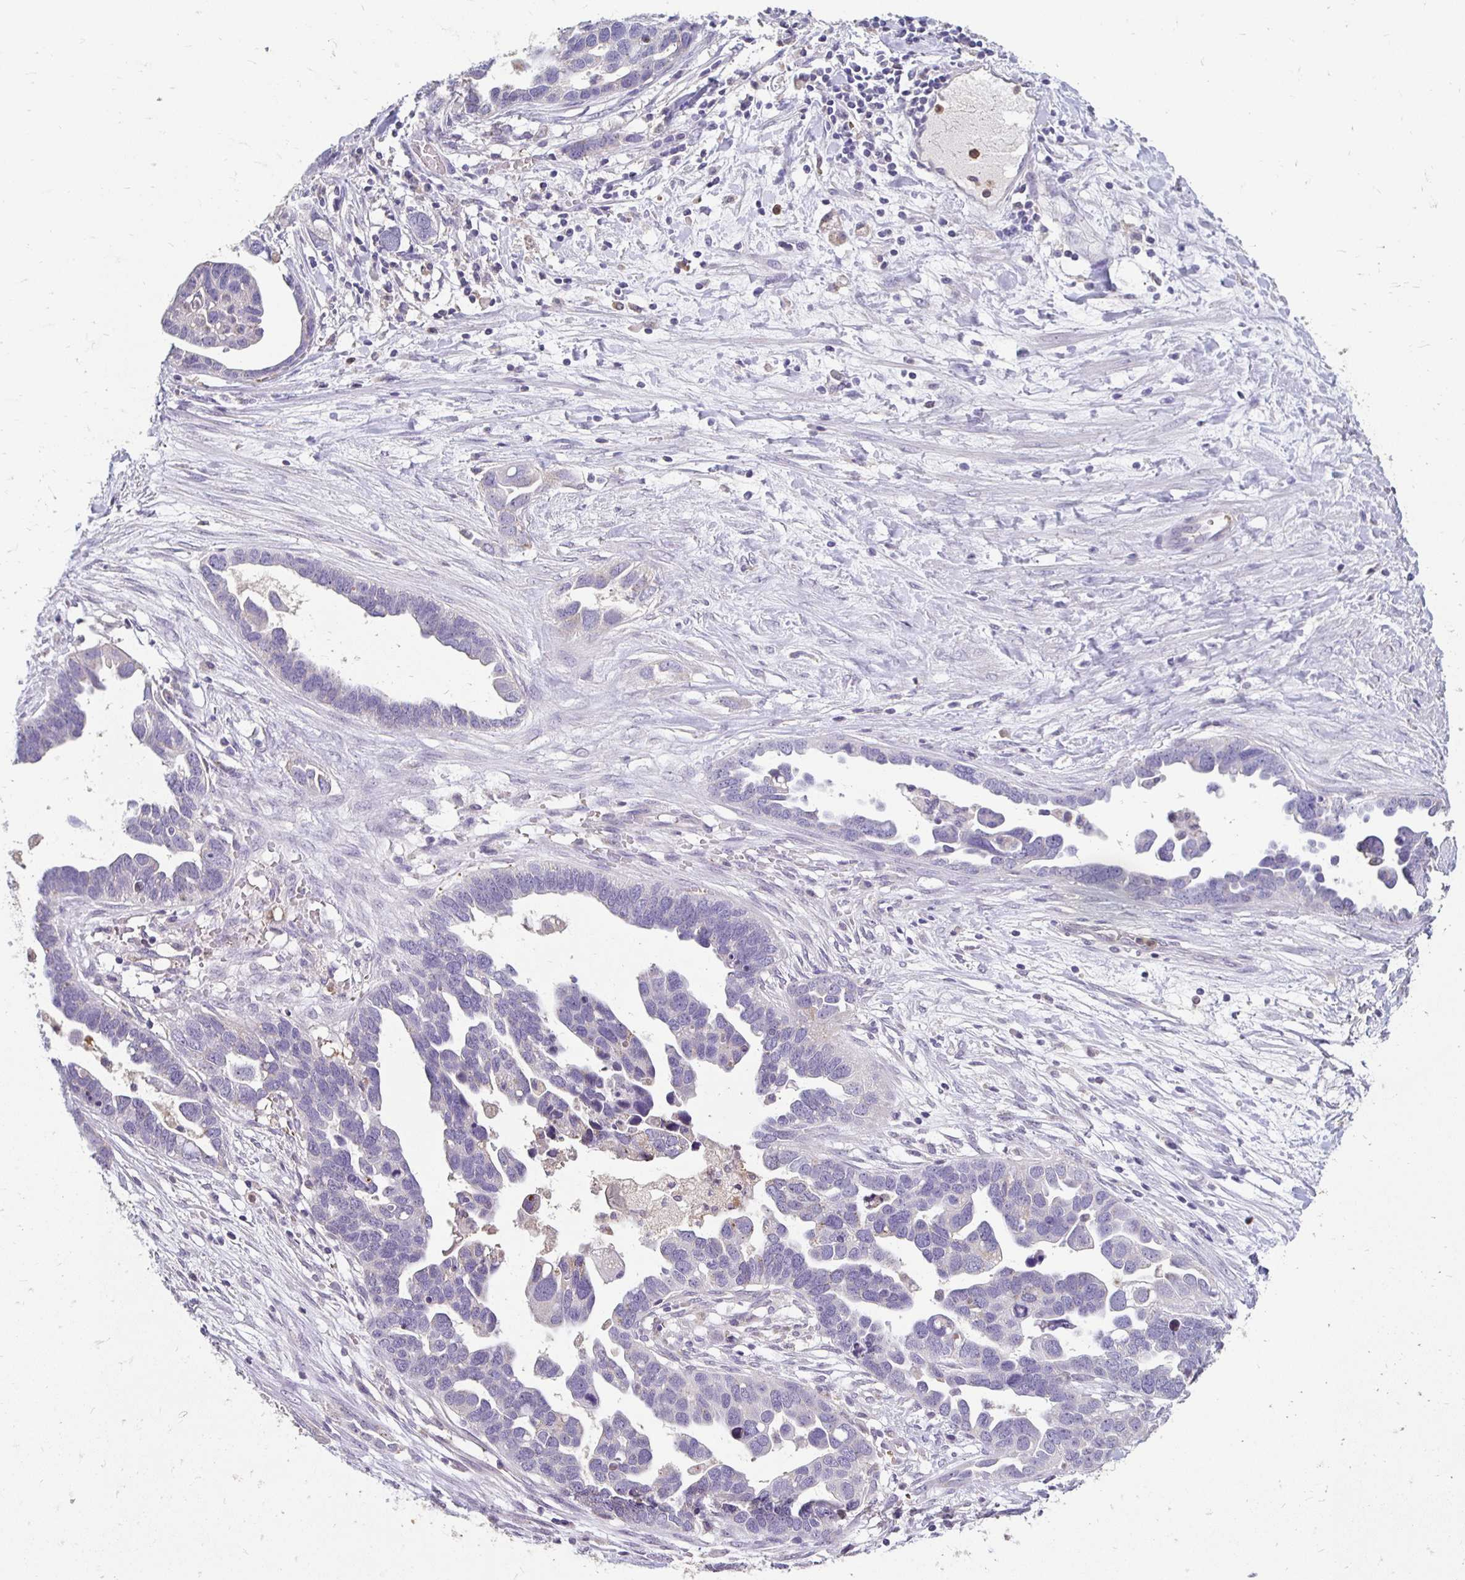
{"staining": {"intensity": "negative", "quantity": "none", "location": "none"}, "tissue": "ovarian cancer", "cell_type": "Tumor cells", "image_type": "cancer", "snomed": [{"axis": "morphology", "description": "Cystadenocarcinoma, serous, NOS"}, {"axis": "topography", "description": "Ovary"}], "caption": "The image shows no staining of tumor cells in ovarian cancer.", "gene": "GK2", "patient": {"sex": "female", "age": 54}}